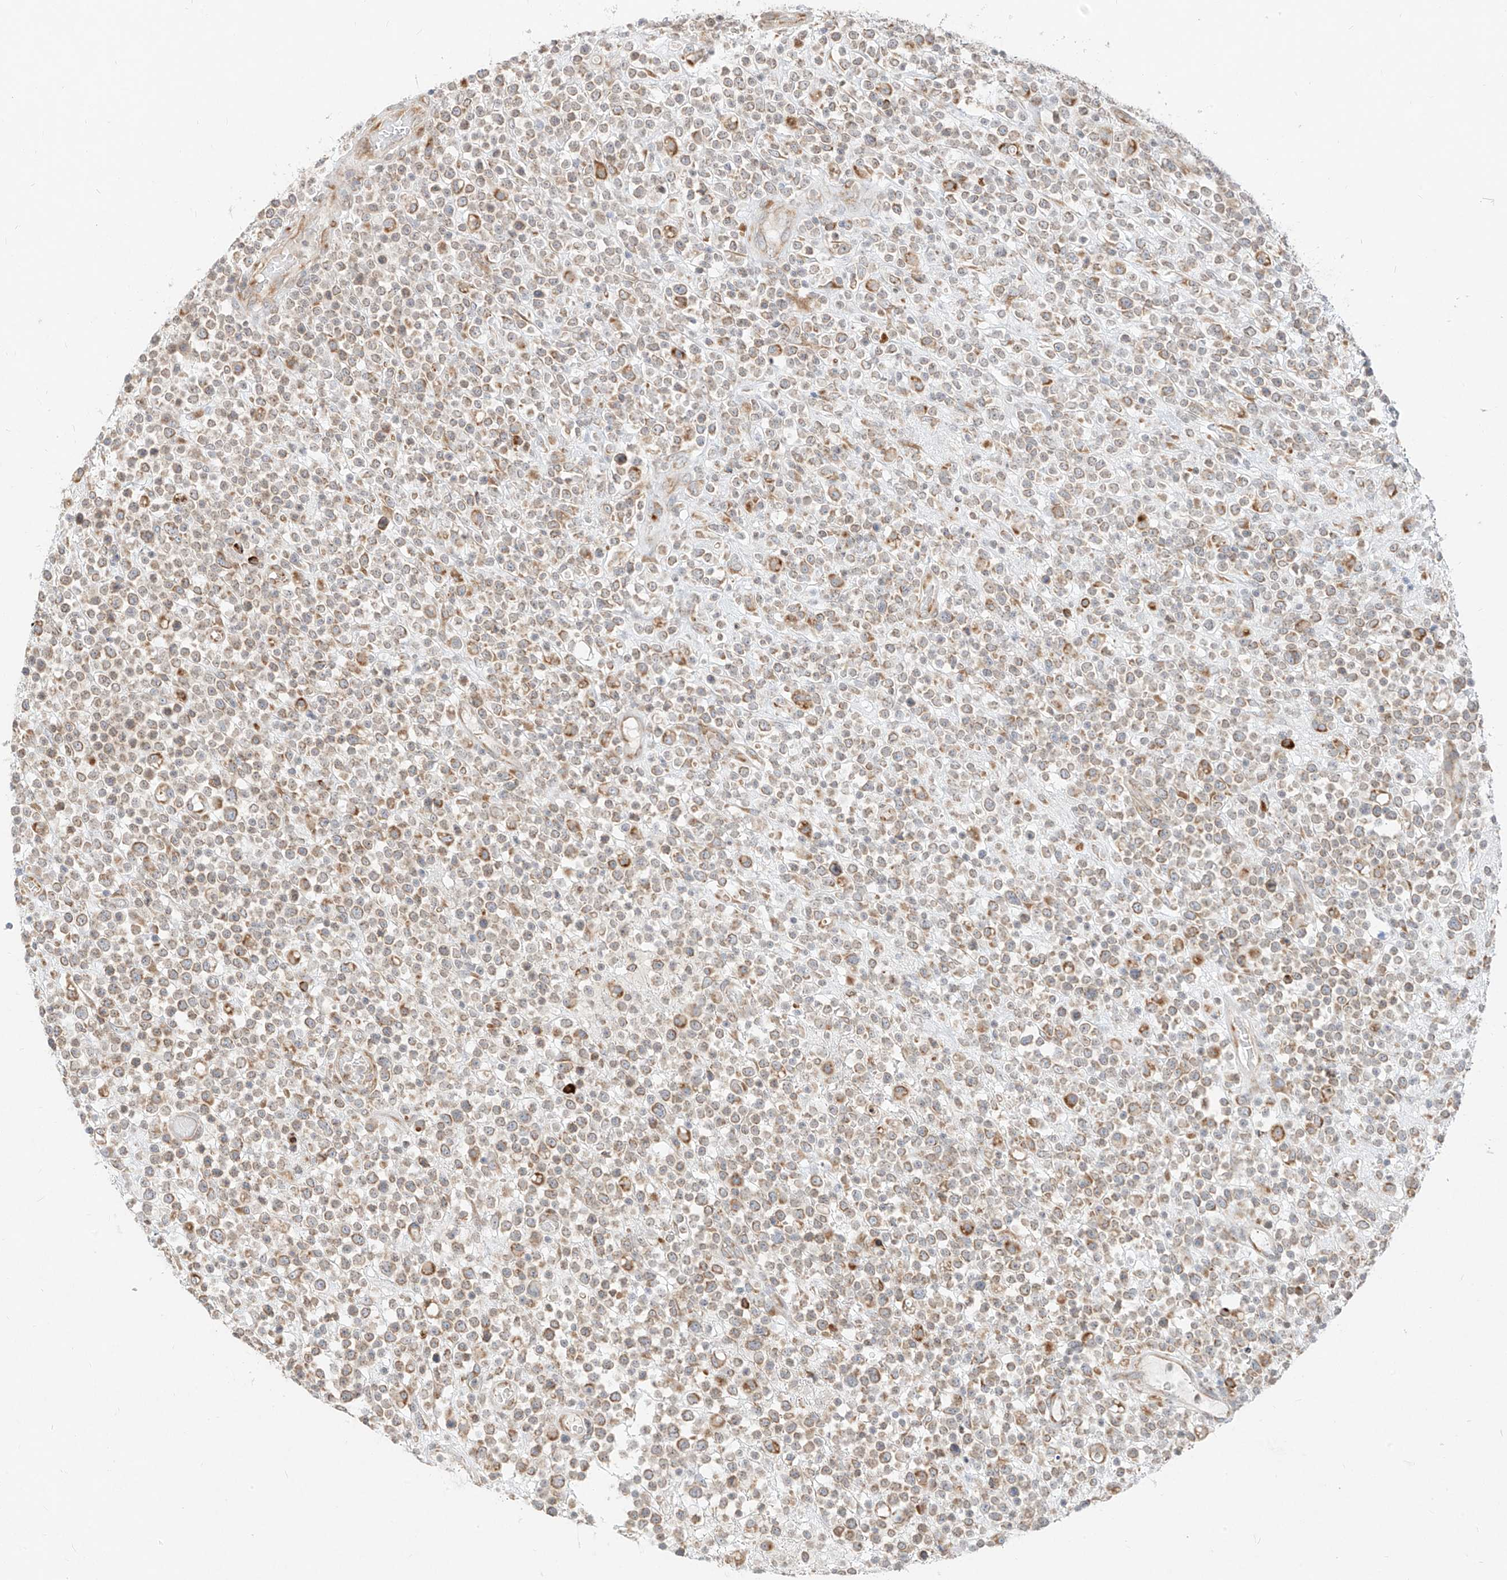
{"staining": {"intensity": "moderate", "quantity": "25%-75%", "location": "cytoplasmic/membranous"}, "tissue": "lymphoma", "cell_type": "Tumor cells", "image_type": "cancer", "snomed": [{"axis": "morphology", "description": "Malignant lymphoma, non-Hodgkin's type, High grade"}, {"axis": "topography", "description": "Colon"}], "caption": "Immunohistochemistry (IHC) micrograph of human lymphoma stained for a protein (brown), which displays medium levels of moderate cytoplasmic/membranous staining in approximately 25%-75% of tumor cells.", "gene": "STT3A", "patient": {"sex": "female", "age": 53}}